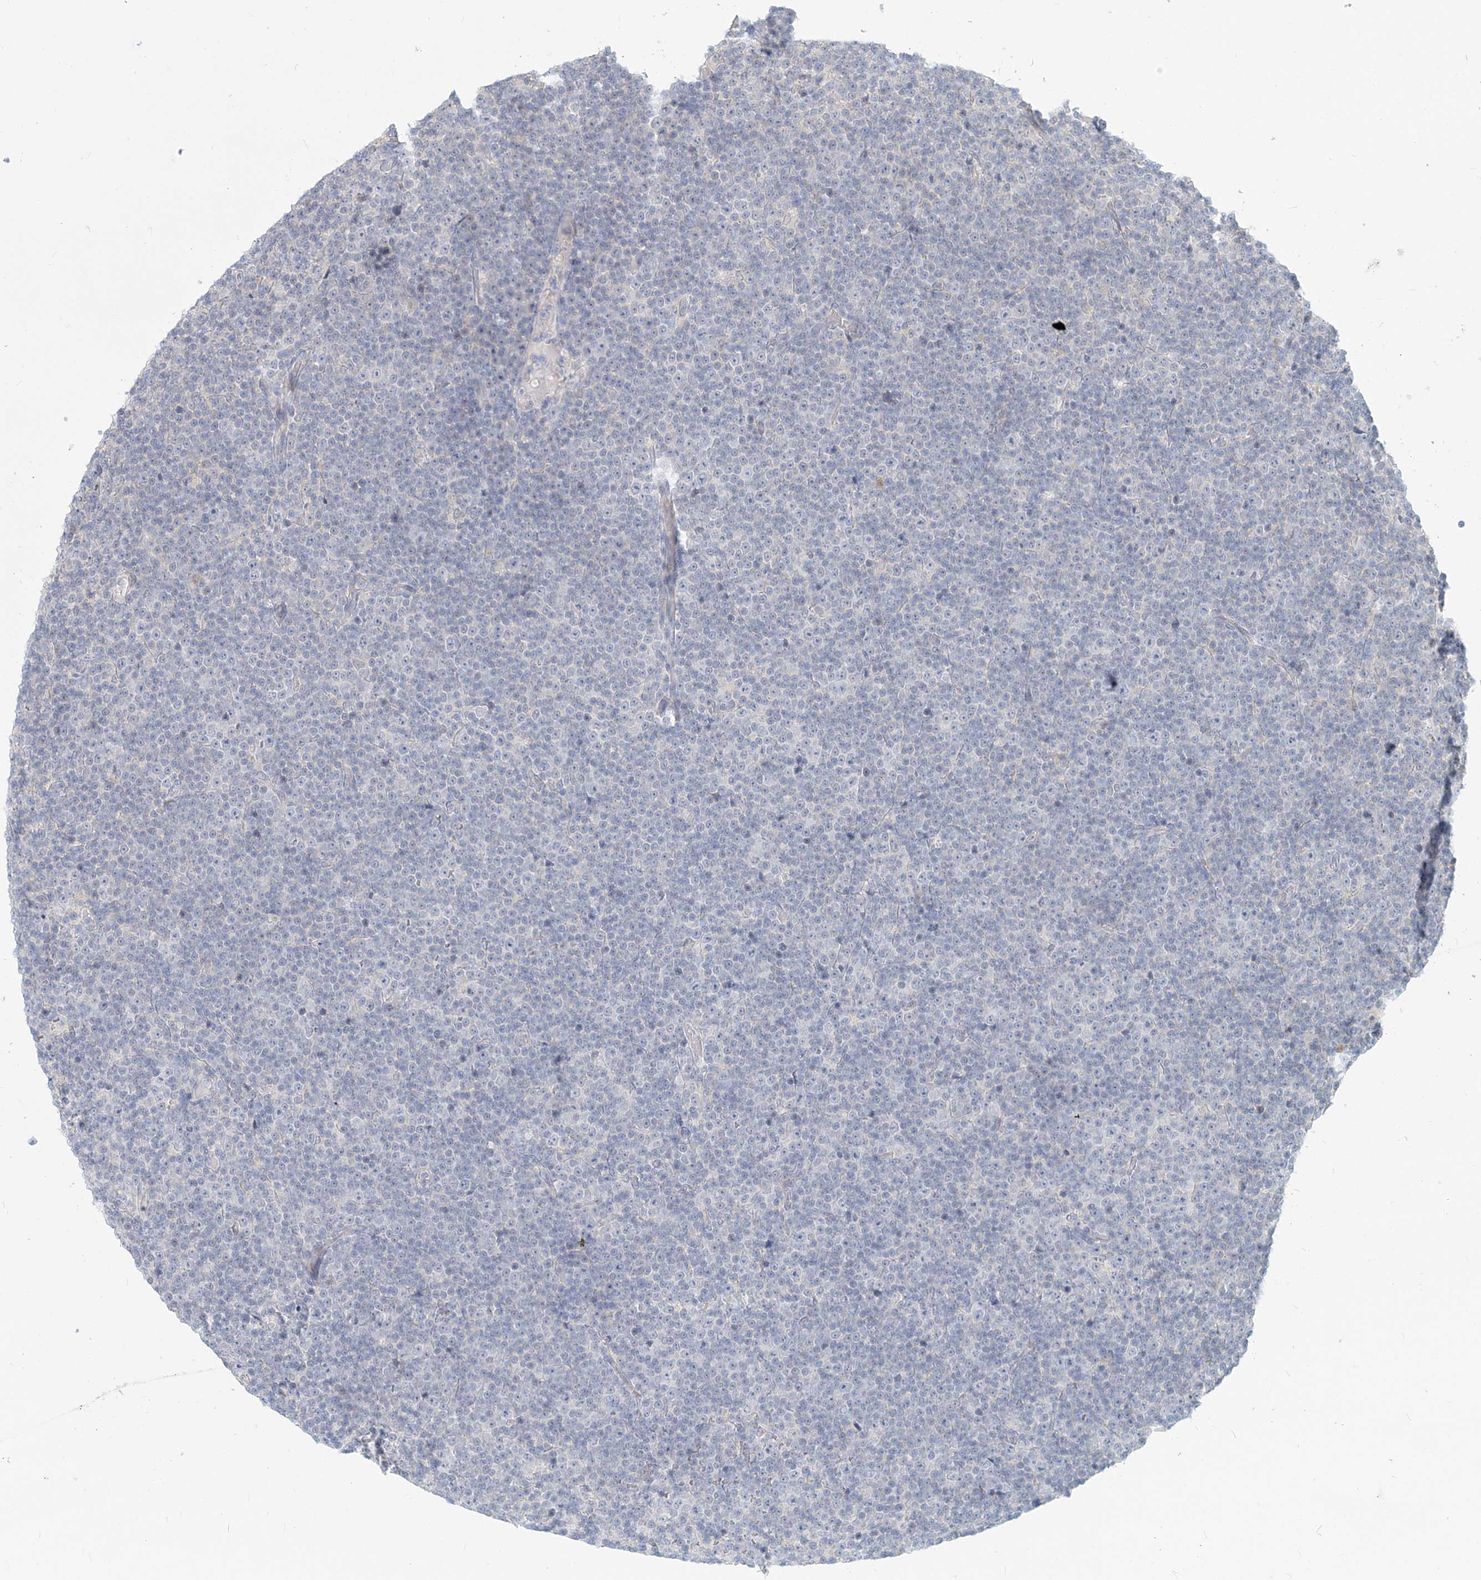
{"staining": {"intensity": "negative", "quantity": "none", "location": "none"}, "tissue": "lymphoma", "cell_type": "Tumor cells", "image_type": "cancer", "snomed": [{"axis": "morphology", "description": "Malignant lymphoma, non-Hodgkin's type, Low grade"}, {"axis": "topography", "description": "Lymph node"}], "caption": "DAB immunohistochemical staining of low-grade malignant lymphoma, non-Hodgkin's type reveals no significant staining in tumor cells.", "gene": "GMPPA", "patient": {"sex": "female", "age": 67}}